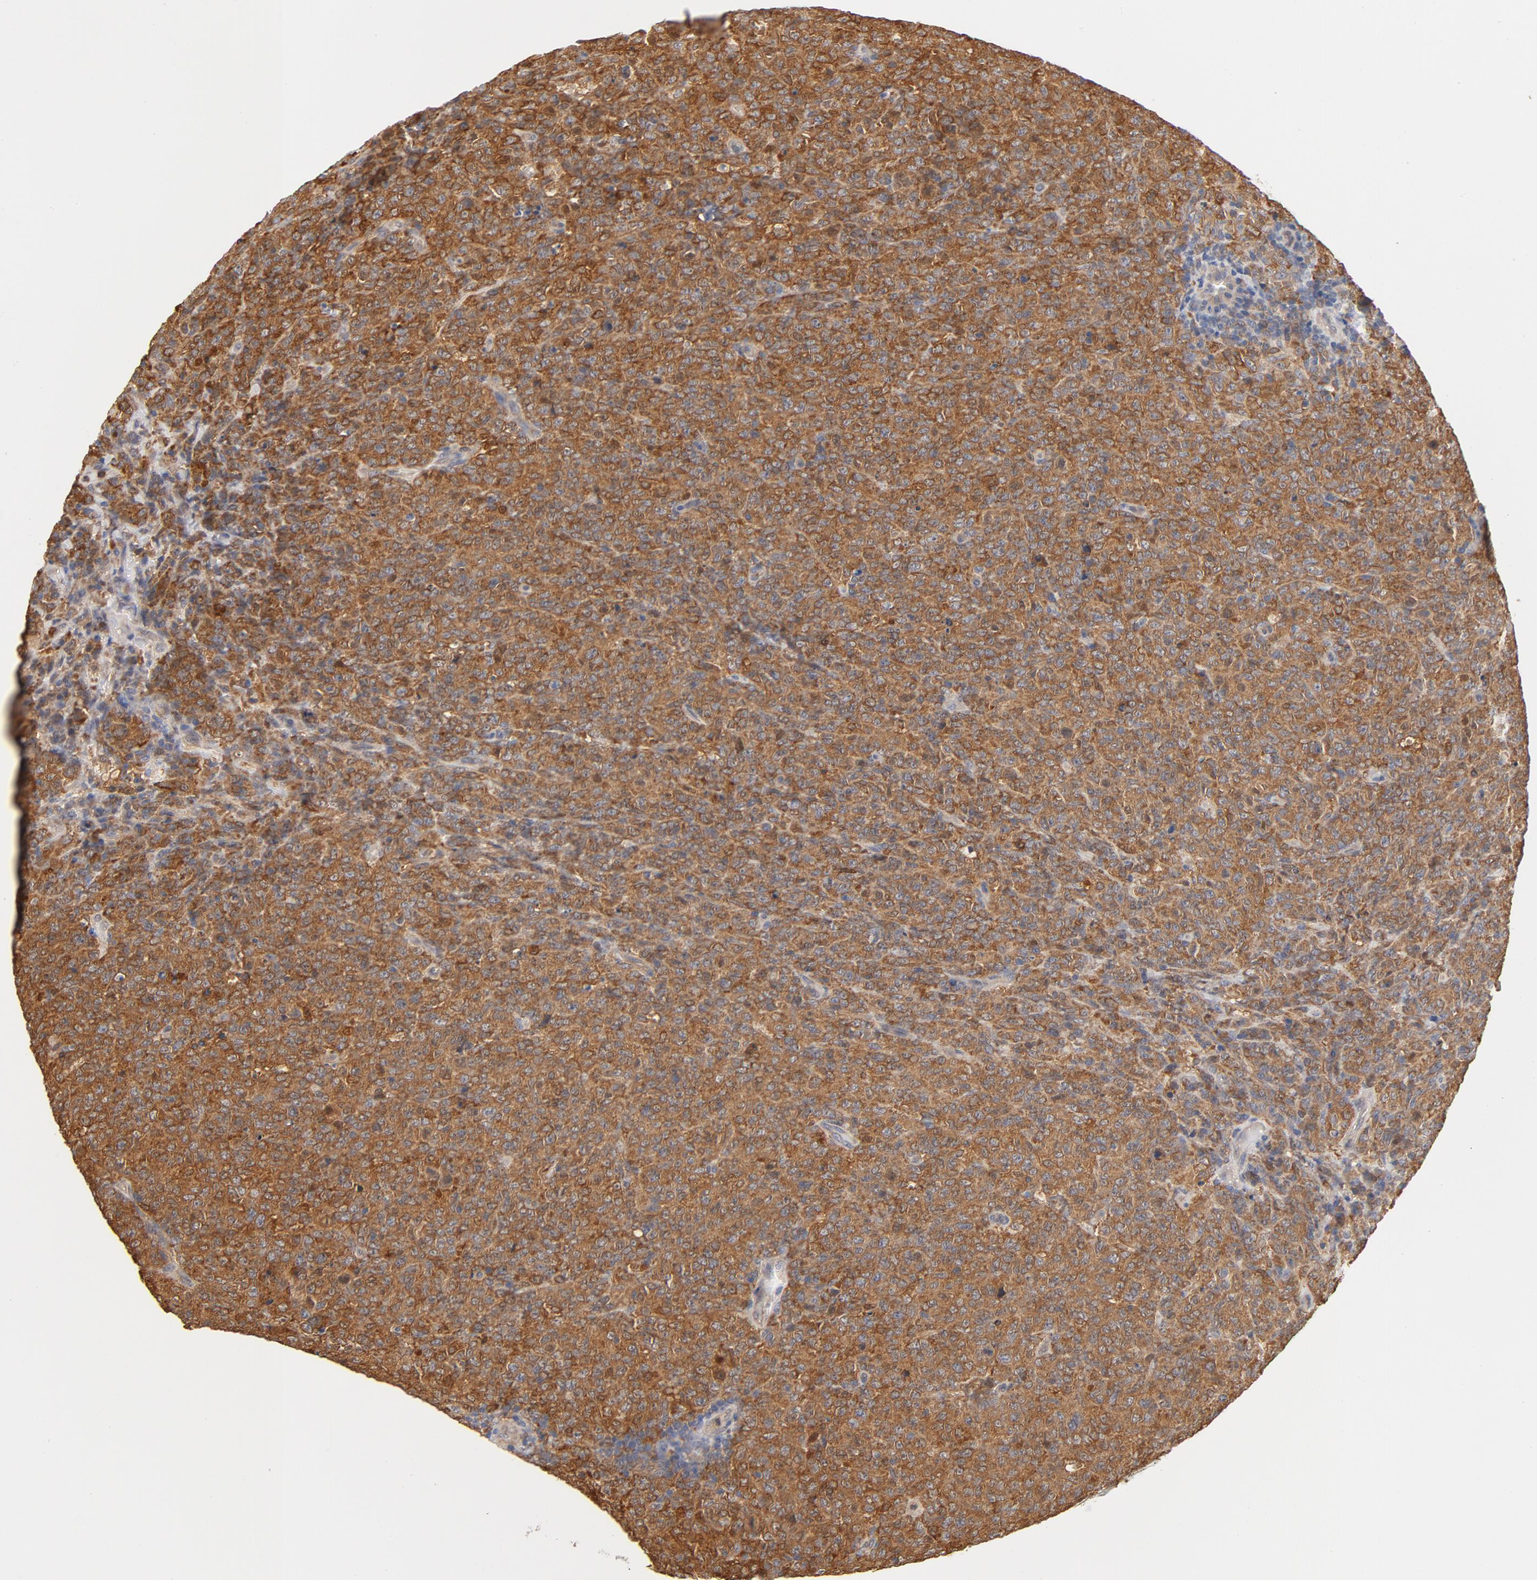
{"staining": {"intensity": "strong", "quantity": "<25%", "location": "cytoplasmic/membranous"}, "tissue": "lymphoma", "cell_type": "Tumor cells", "image_type": "cancer", "snomed": [{"axis": "morphology", "description": "Malignant lymphoma, non-Hodgkin's type, High grade"}, {"axis": "topography", "description": "Tonsil"}], "caption": "The histopathology image exhibits a brown stain indicating the presence of a protein in the cytoplasmic/membranous of tumor cells in malignant lymphoma, non-Hodgkin's type (high-grade).", "gene": "ASMTL", "patient": {"sex": "female", "age": 36}}